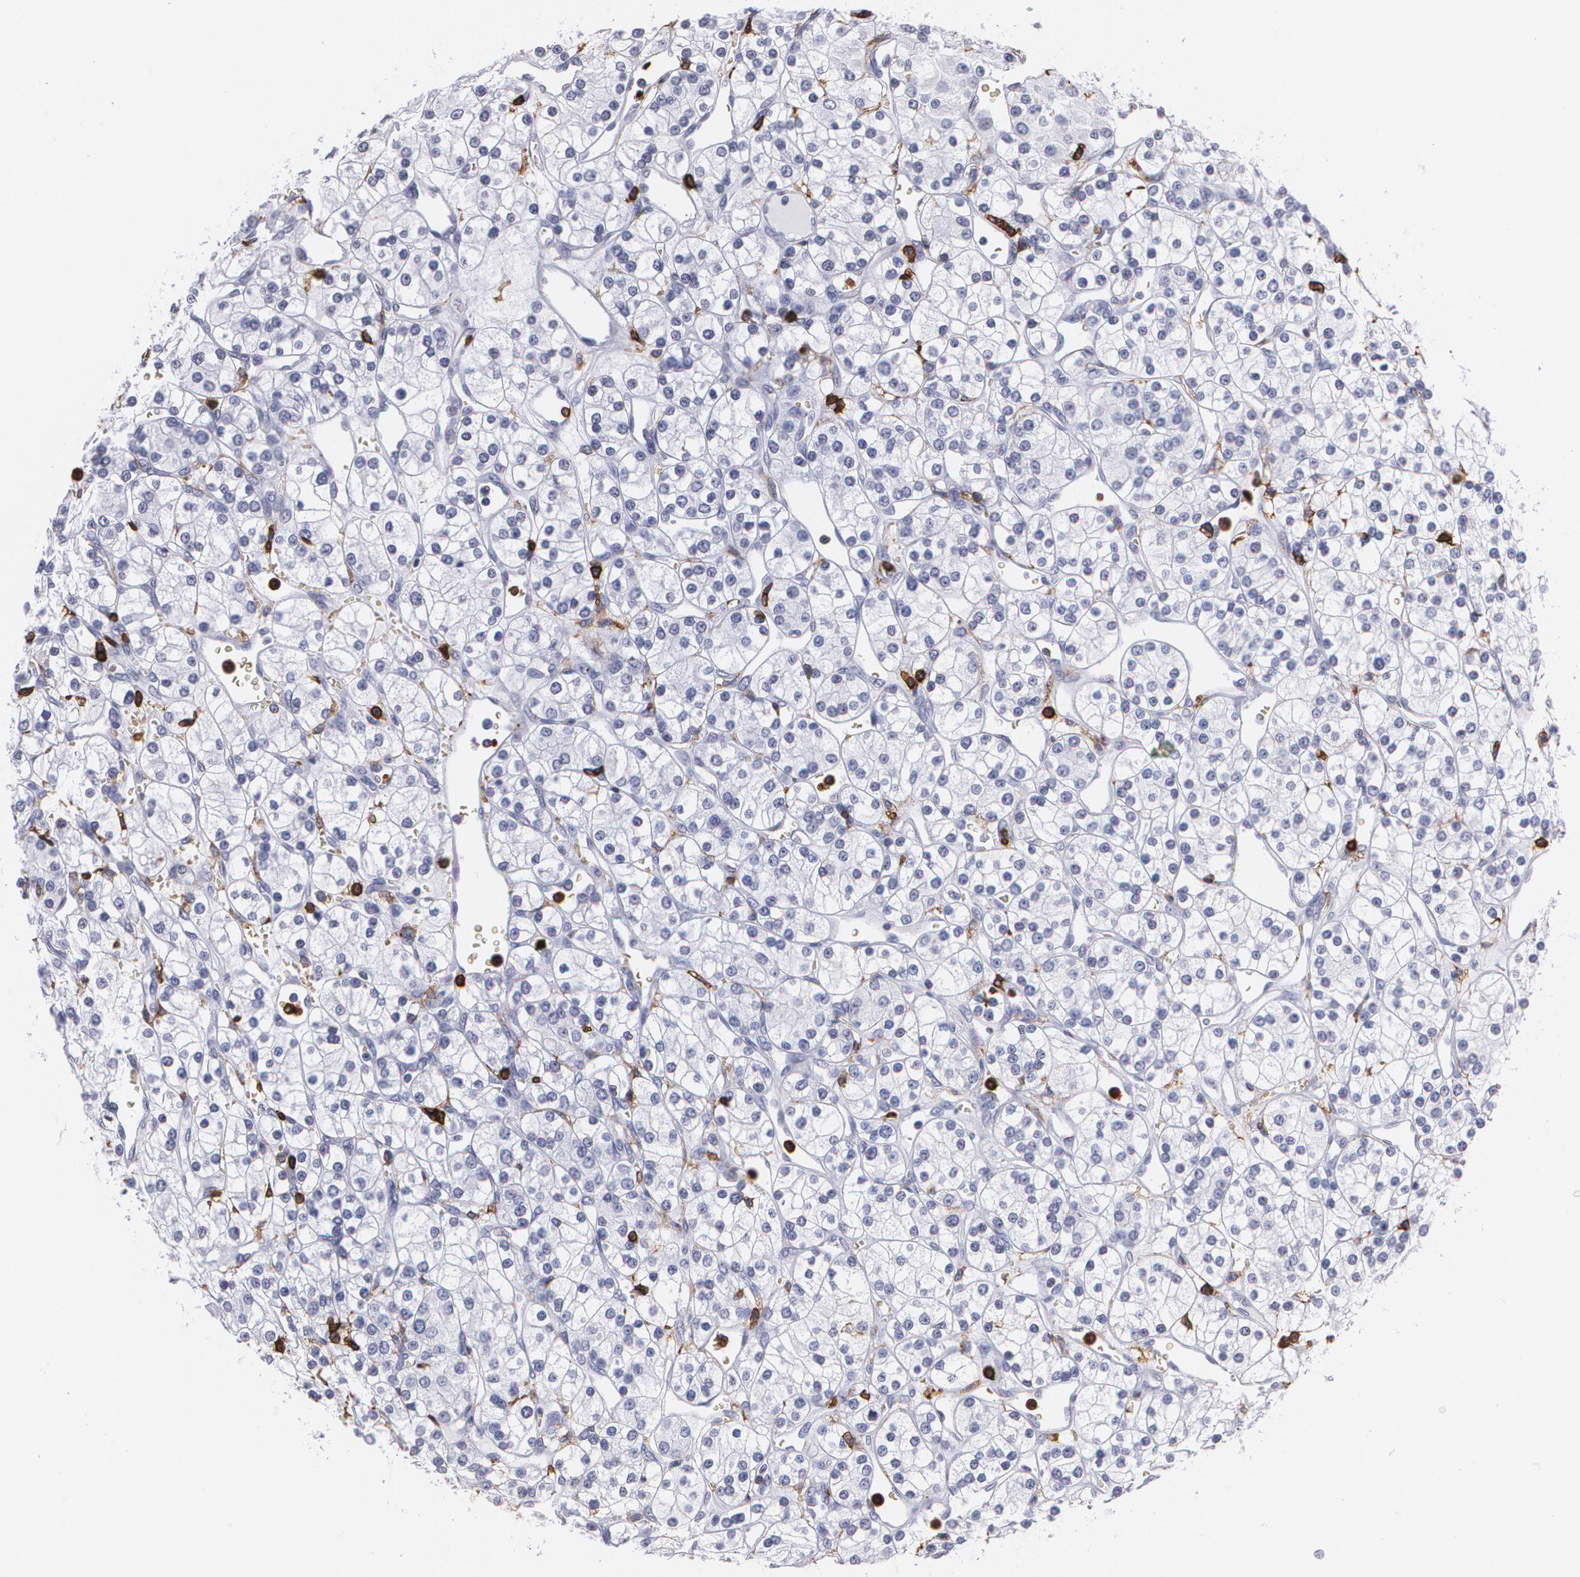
{"staining": {"intensity": "negative", "quantity": "none", "location": "none"}, "tissue": "renal cancer", "cell_type": "Tumor cells", "image_type": "cancer", "snomed": [{"axis": "morphology", "description": "Adenocarcinoma, NOS"}, {"axis": "topography", "description": "Kidney"}], "caption": "Histopathology image shows no protein staining in tumor cells of renal cancer tissue. (Brightfield microscopy of DAB (3,3'-diaminobenzidine) immunohistochemistry (IHC) at high magnification).", "gene": "PTPRC", "patient": {"sex": "female", "age": 62}}